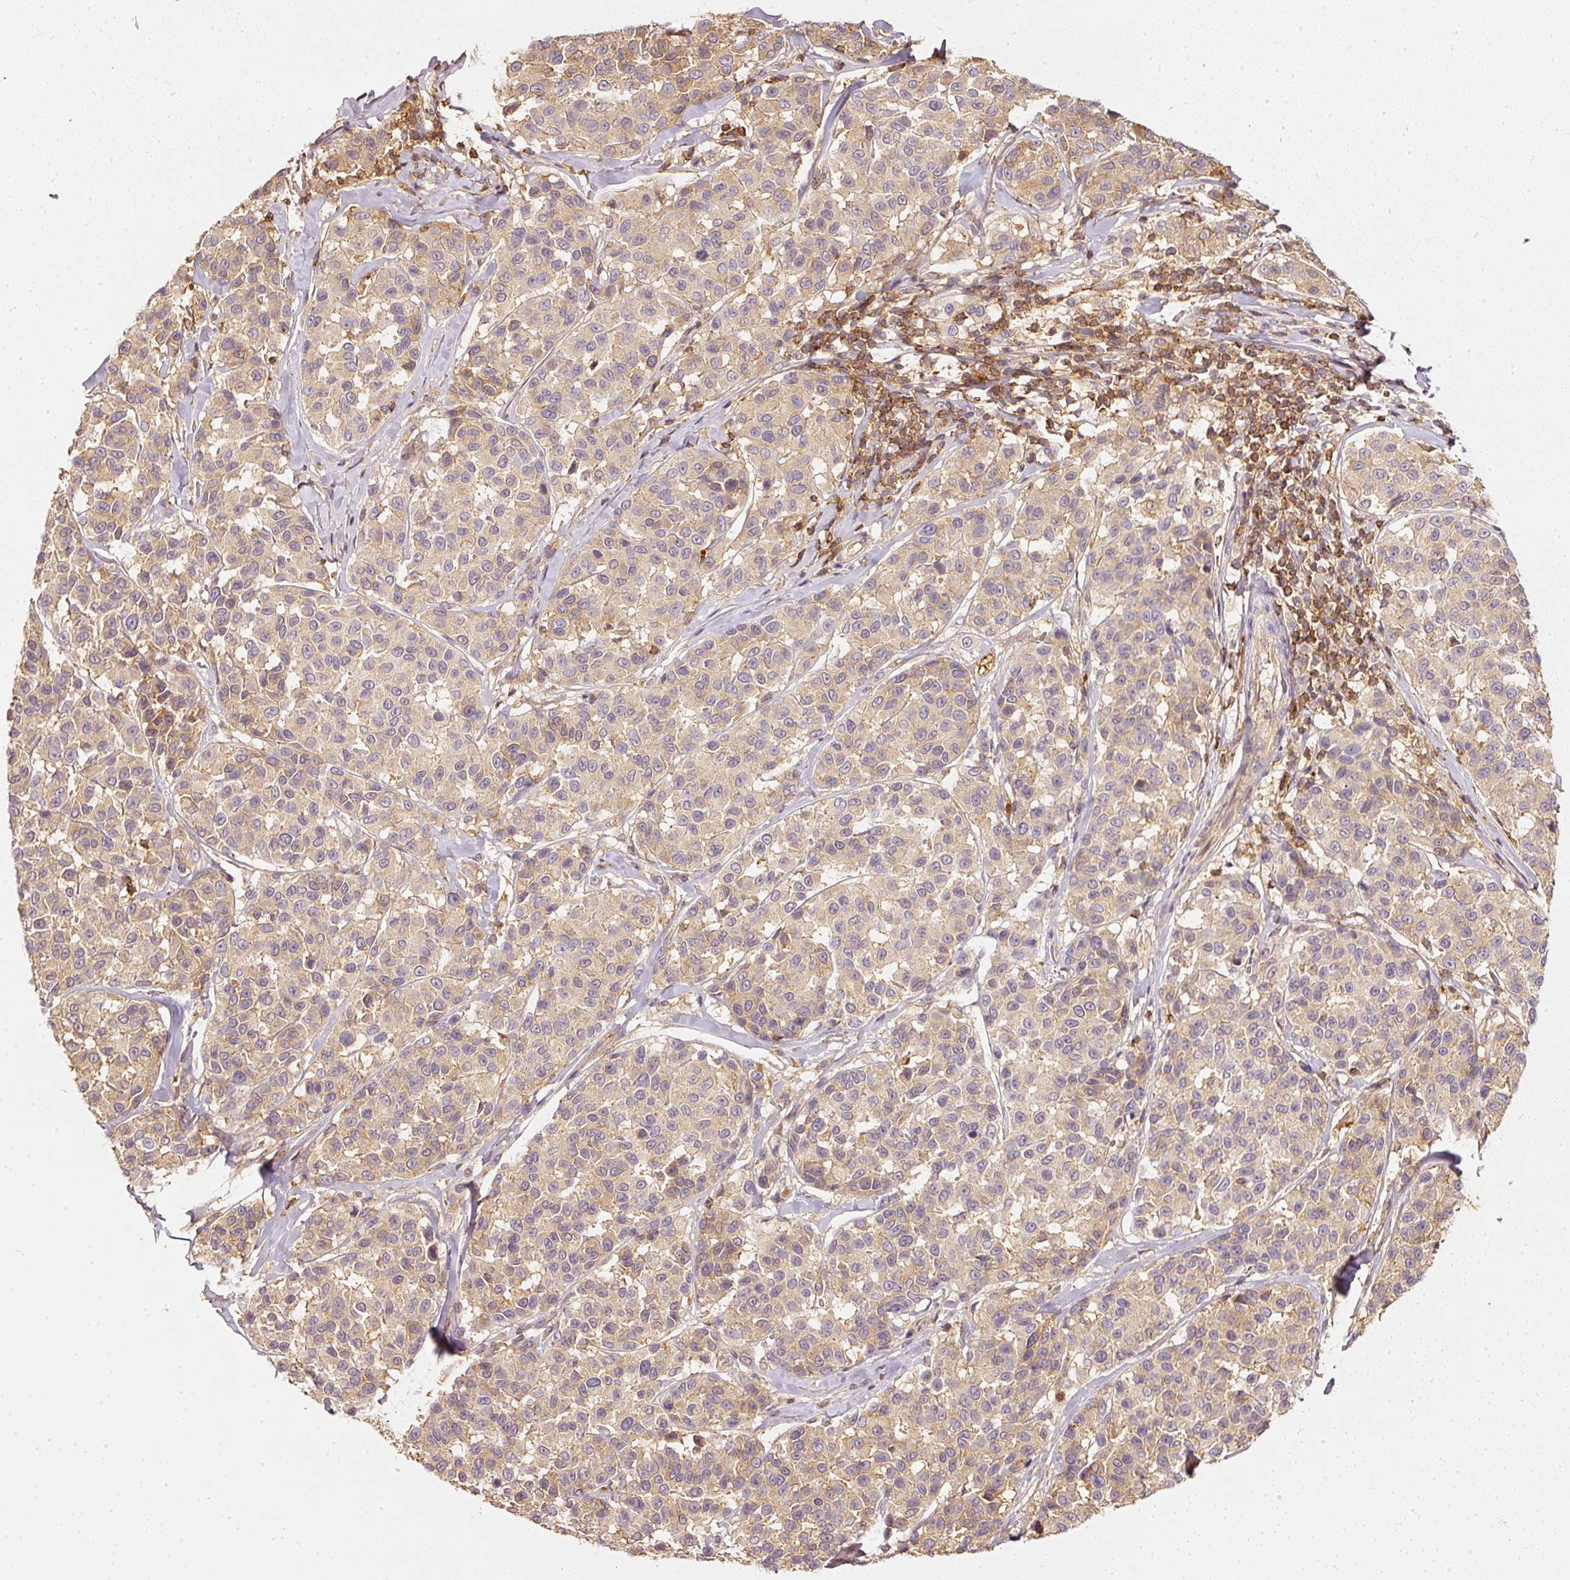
{"staining": {"intensity": "weak", "quantity": "25%-75%", "location": "cytoplasmic/membranous"}, "tissue": "melanoma", "cell_type": "Tumor cells", "image_type": "cancer", "snomed": [{"axis": "morphology", "description": "Malignant melanoma, NOS"}, {"axis": "topography", "description": "Skin"}], "caption": "Immunohistochemistry (IHC) (DAB (3,3'-diaminobenzidine)) staining of malignant melanoma shows weak cytoplasmic/membranous protein positivity in about 25%-75% of tumor cells.", "gene": "EVL", "patient": {"sex": "female", "age": 66}}